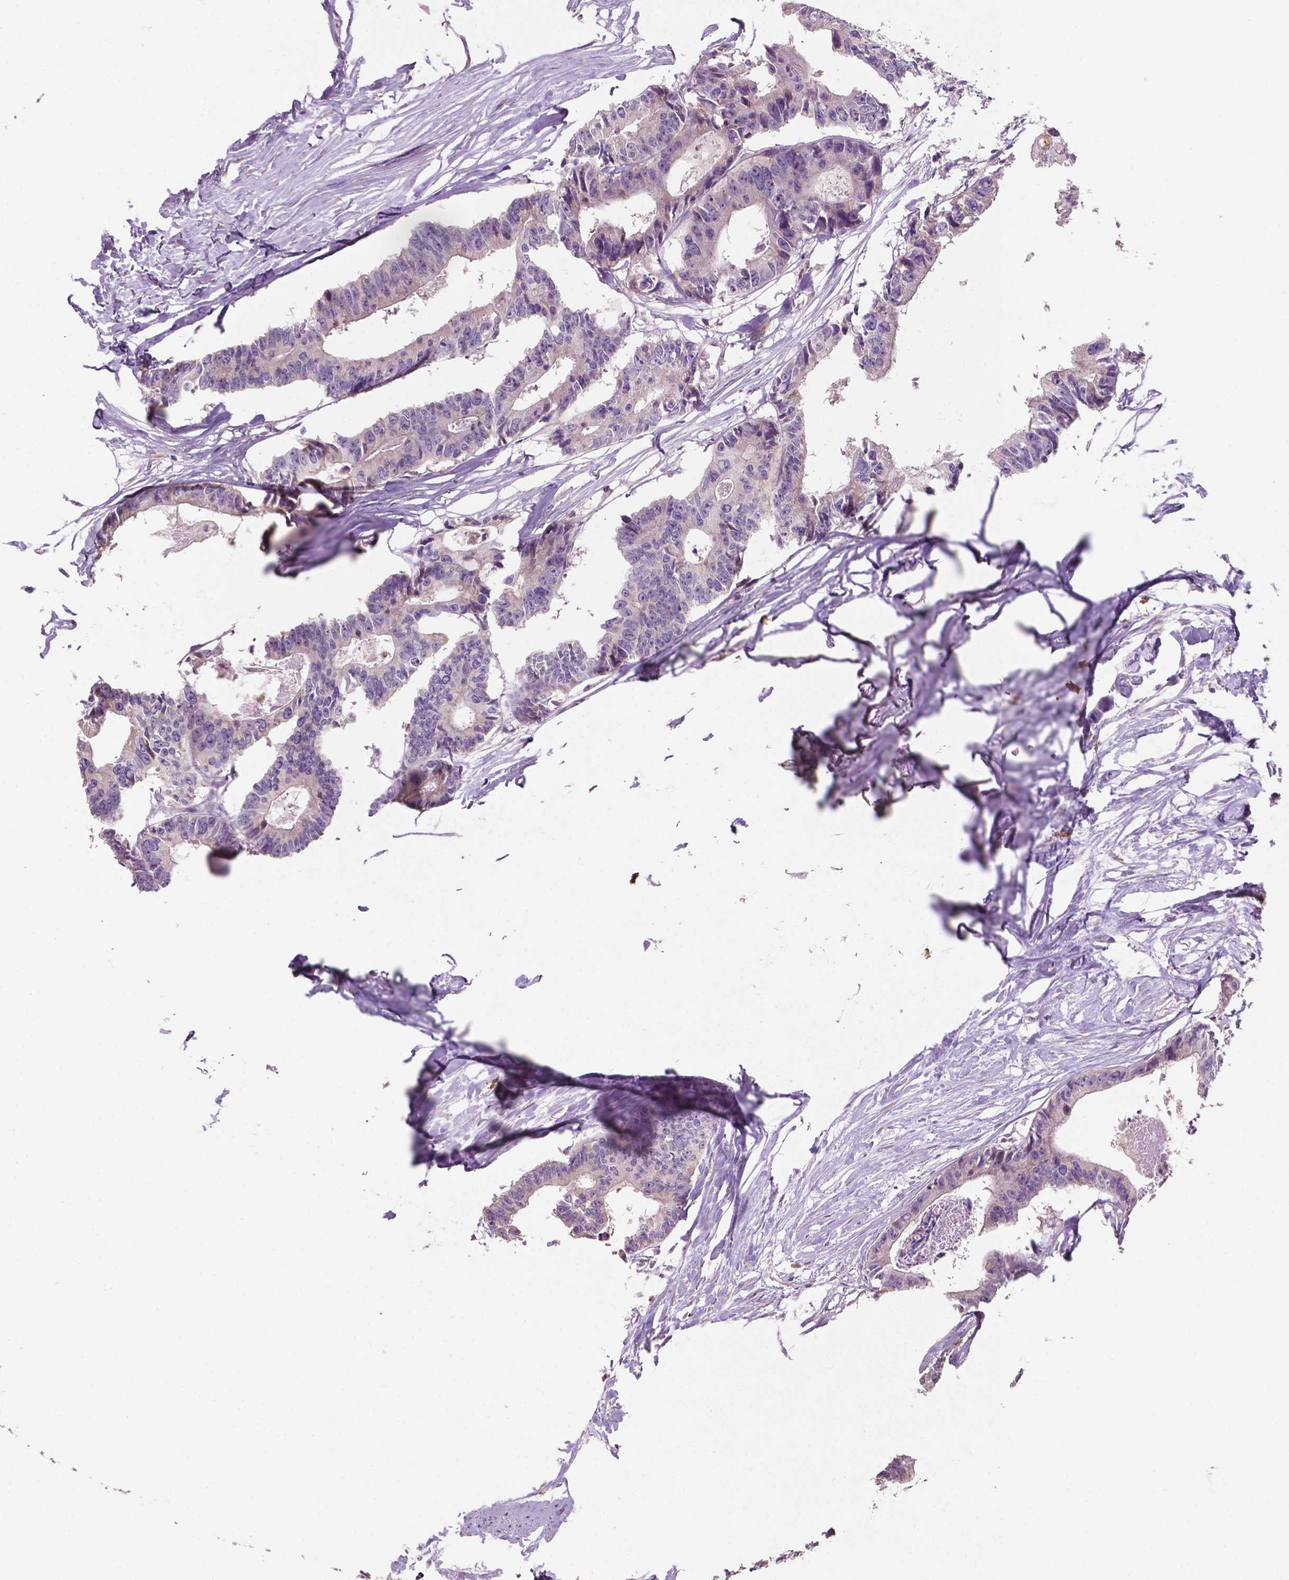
{"staining": {"intensity": "negative", "quantity": "none", "location": "none"}, "tissue": "colorectal cancer", "cell_type": "Tumor cells", "image_type": "cancer", "snomed": [{"axis": "morphology", "description": "Adenocarcinoma, NOS"}, {"axis": "topography", "description": "Rectum"}], "caption": "IHC photomicrograph of colorectal cancer stained for a protein (brown), which exhibits no positivity in tumor cells.", "gene": "LRP1B", "patient": {"sex": "male", "age": 57}}